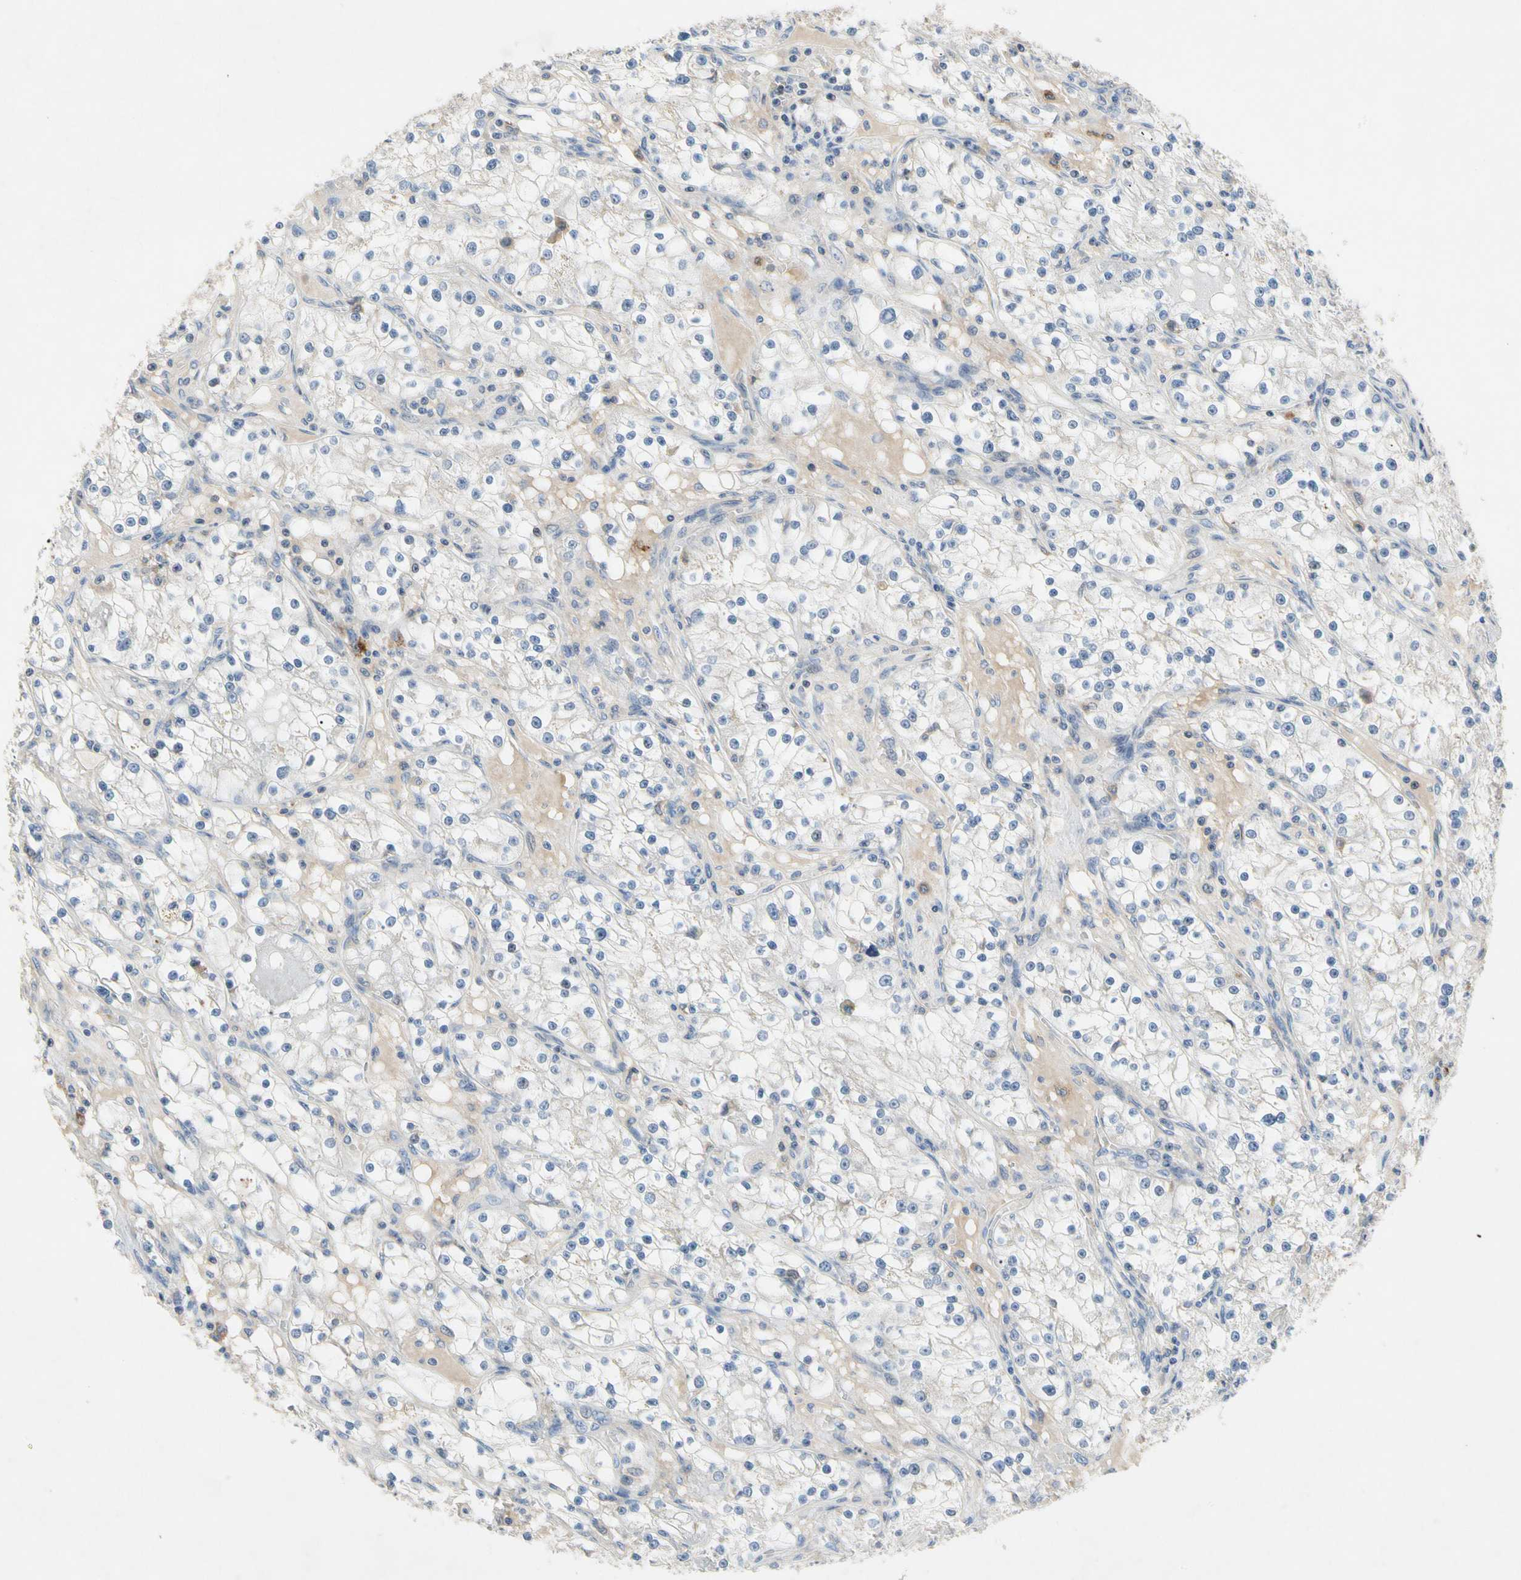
{"staining": {"intensity": "negative", "quantity": "none", "location": "none"}, "tissue": "renal cancer", "cell_type": "Tumor cells", "image_type": "cancer", "snomed": [{"axis": "morphology", "description": "Adenocarcinoma, NOS"}, {"axis": "topography", "description": "Kidney"}], "caption": "This histopathology image is of adenocarcinoma (renal) stained with immunohistochemistry (IHC) to label a protein in brown with the nuclei are counter-stained blue. There is no staining in tumor cells. (Immunohistochemistry, brightfield microscopy, high magnification).", "gene": "GAS6", "patient": {"sex": "male", "age": 56}}